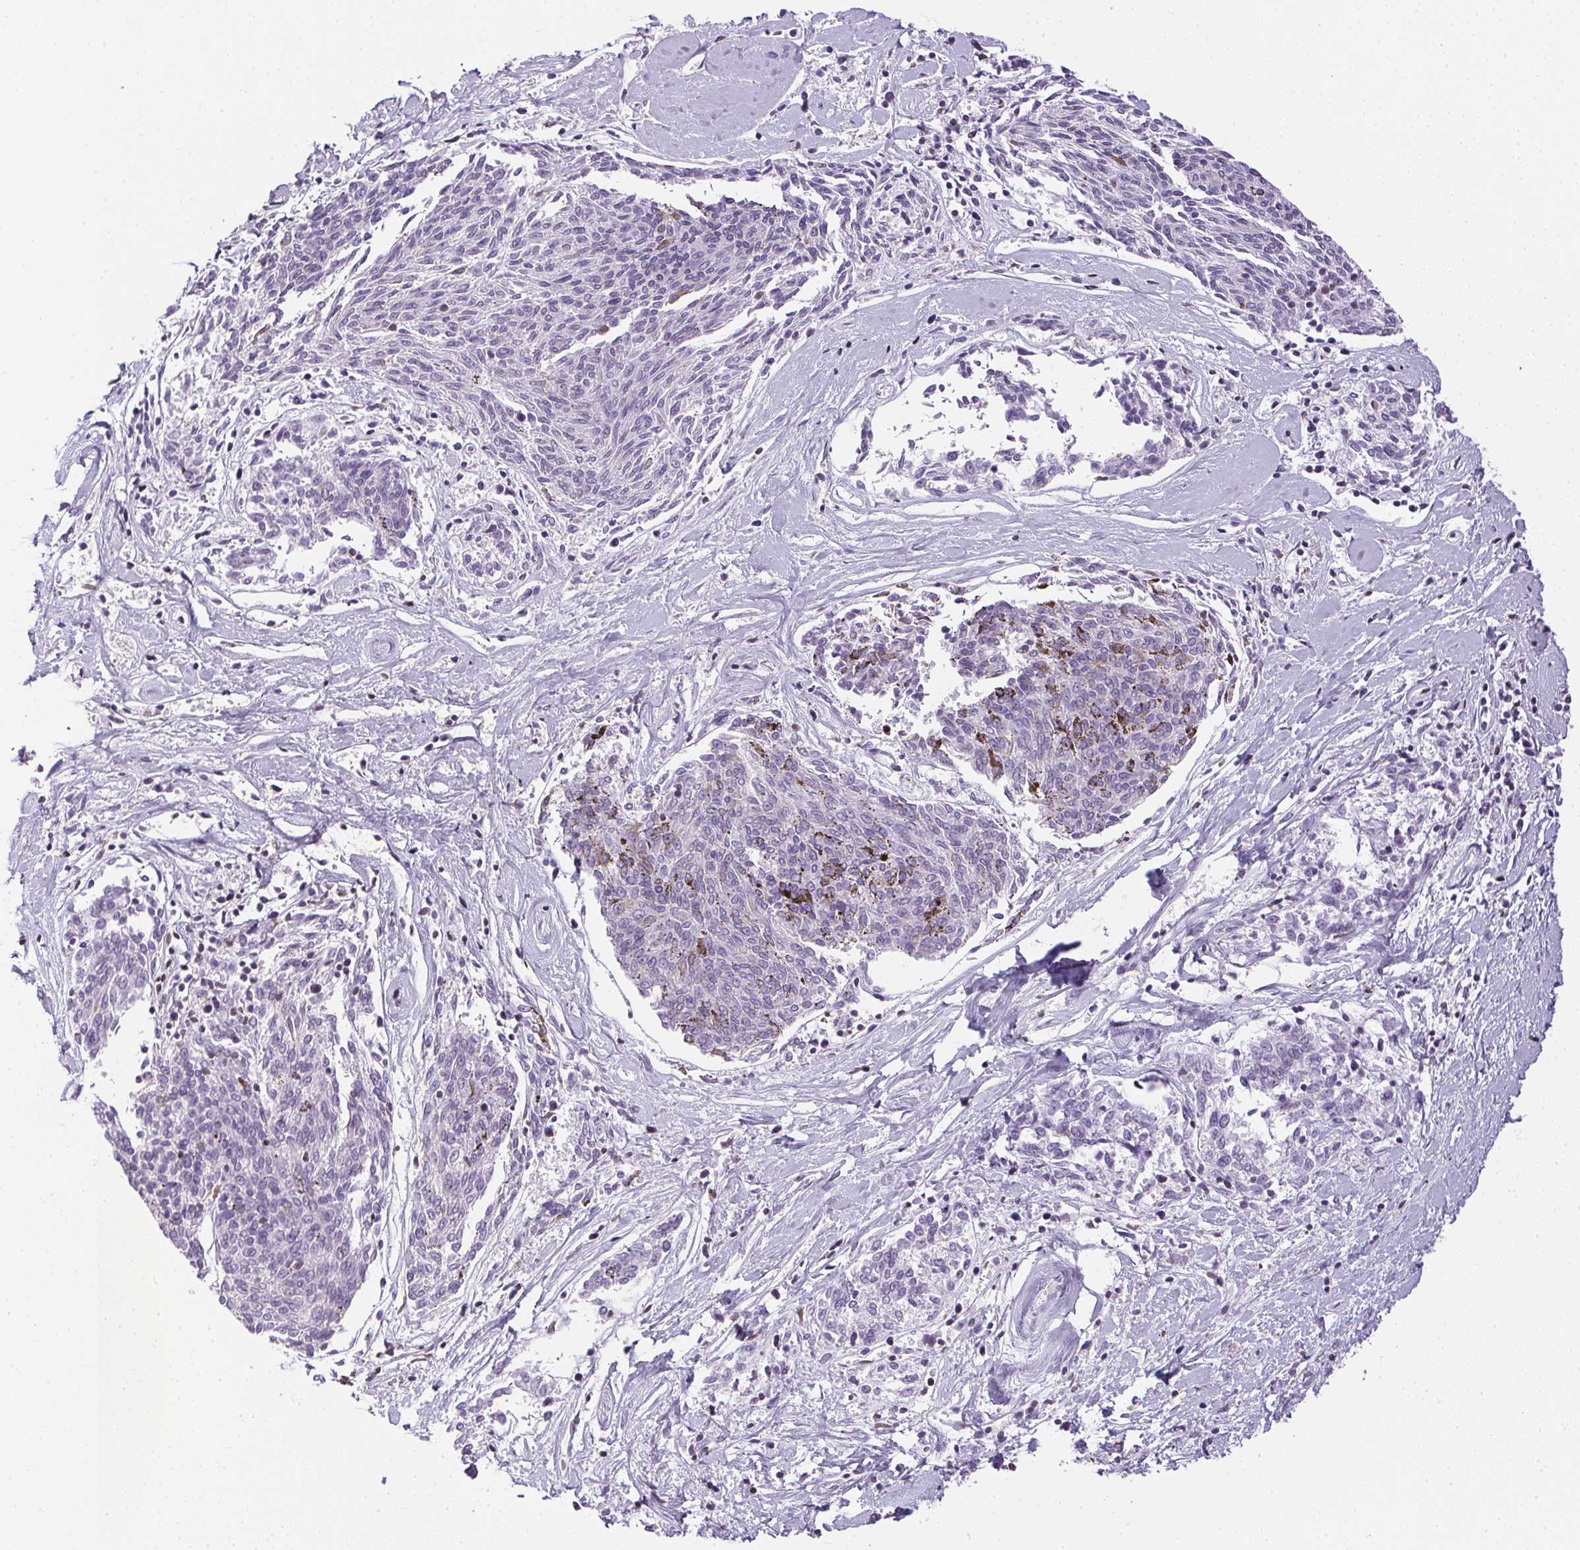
{"staining": {"intensity": "negative", "quantity": "none", "location": "none"}, "tissue": "melanoma", "cell_type": "Tumor cells", "image_type": "cancer", "snomed": [{"axis": "morphology", "description": "Malignant melanoma, NOS"}, {"axis": "topography", "description": "Skin"}], "caption": "Melanoma was stained to show a protein in brown. There is no significant positivity in tumor cells.", "gene": "PRL", "patient": {"sex": "female", "age": 72}}